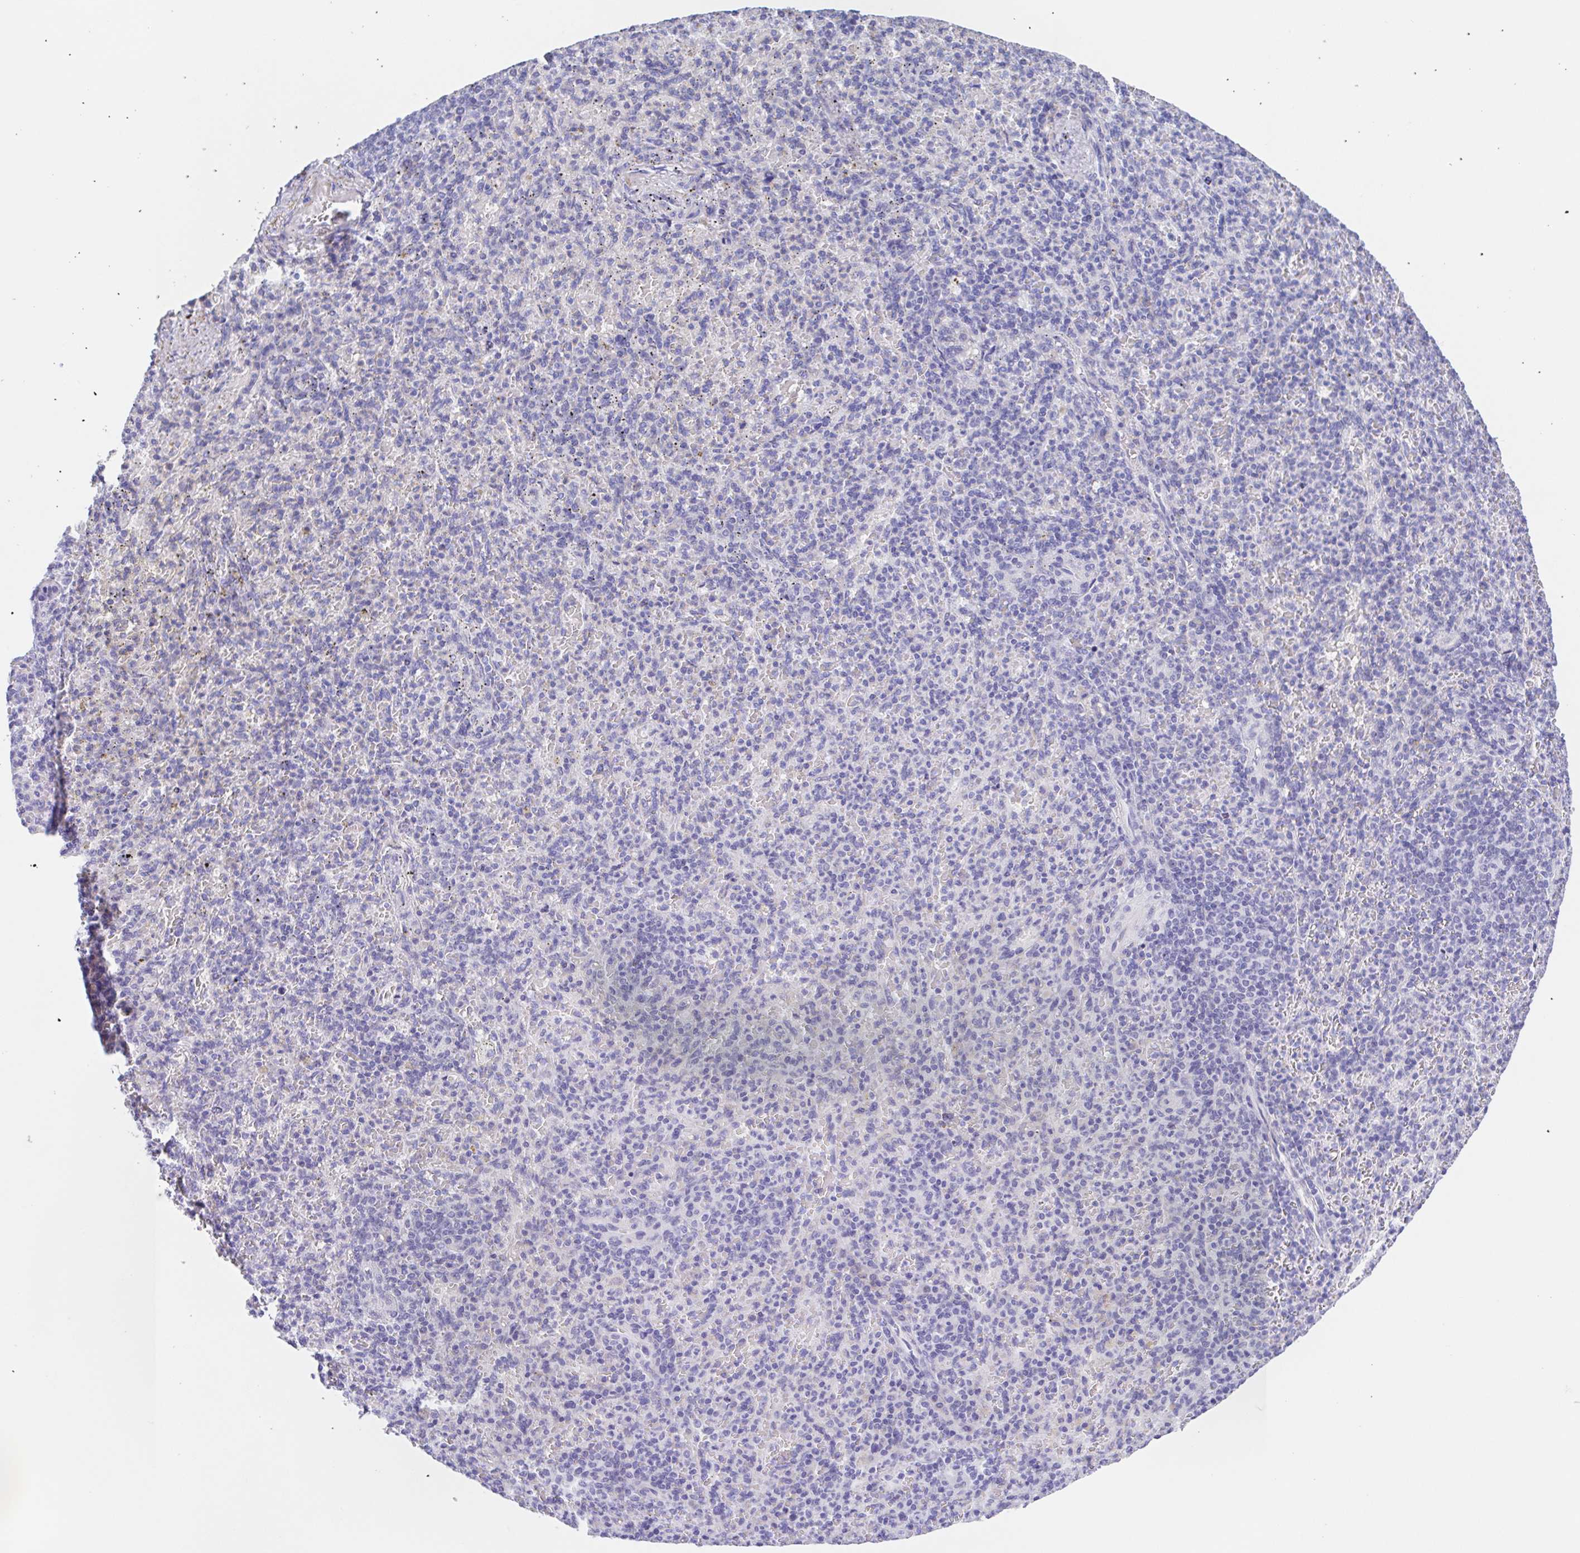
{"staining": {"intensity": "negative", "quantity": "none", "location": "none"}, "tissue": "spleen", "cell_type": "Cells in red pulp", "image_type": "normal", "snomed": [{"axis": "morphology", "description": "Normal tissue, NOS"}, {"axis": "topography", "description": "Spleen"}], "caption": "IHC histopathology image of unremarkable spleen stained for a protein (brown), which demonstrates no expression in cells in red pulp. Brightfield microscopy of immunohistochemistry stained with DAB (3,3'-diaminobenzidine) (brown) and hematoxylin (blue), captured at high magnification.", "gene": "SCG3", "patient": {"sex": "female", "age": 74}}